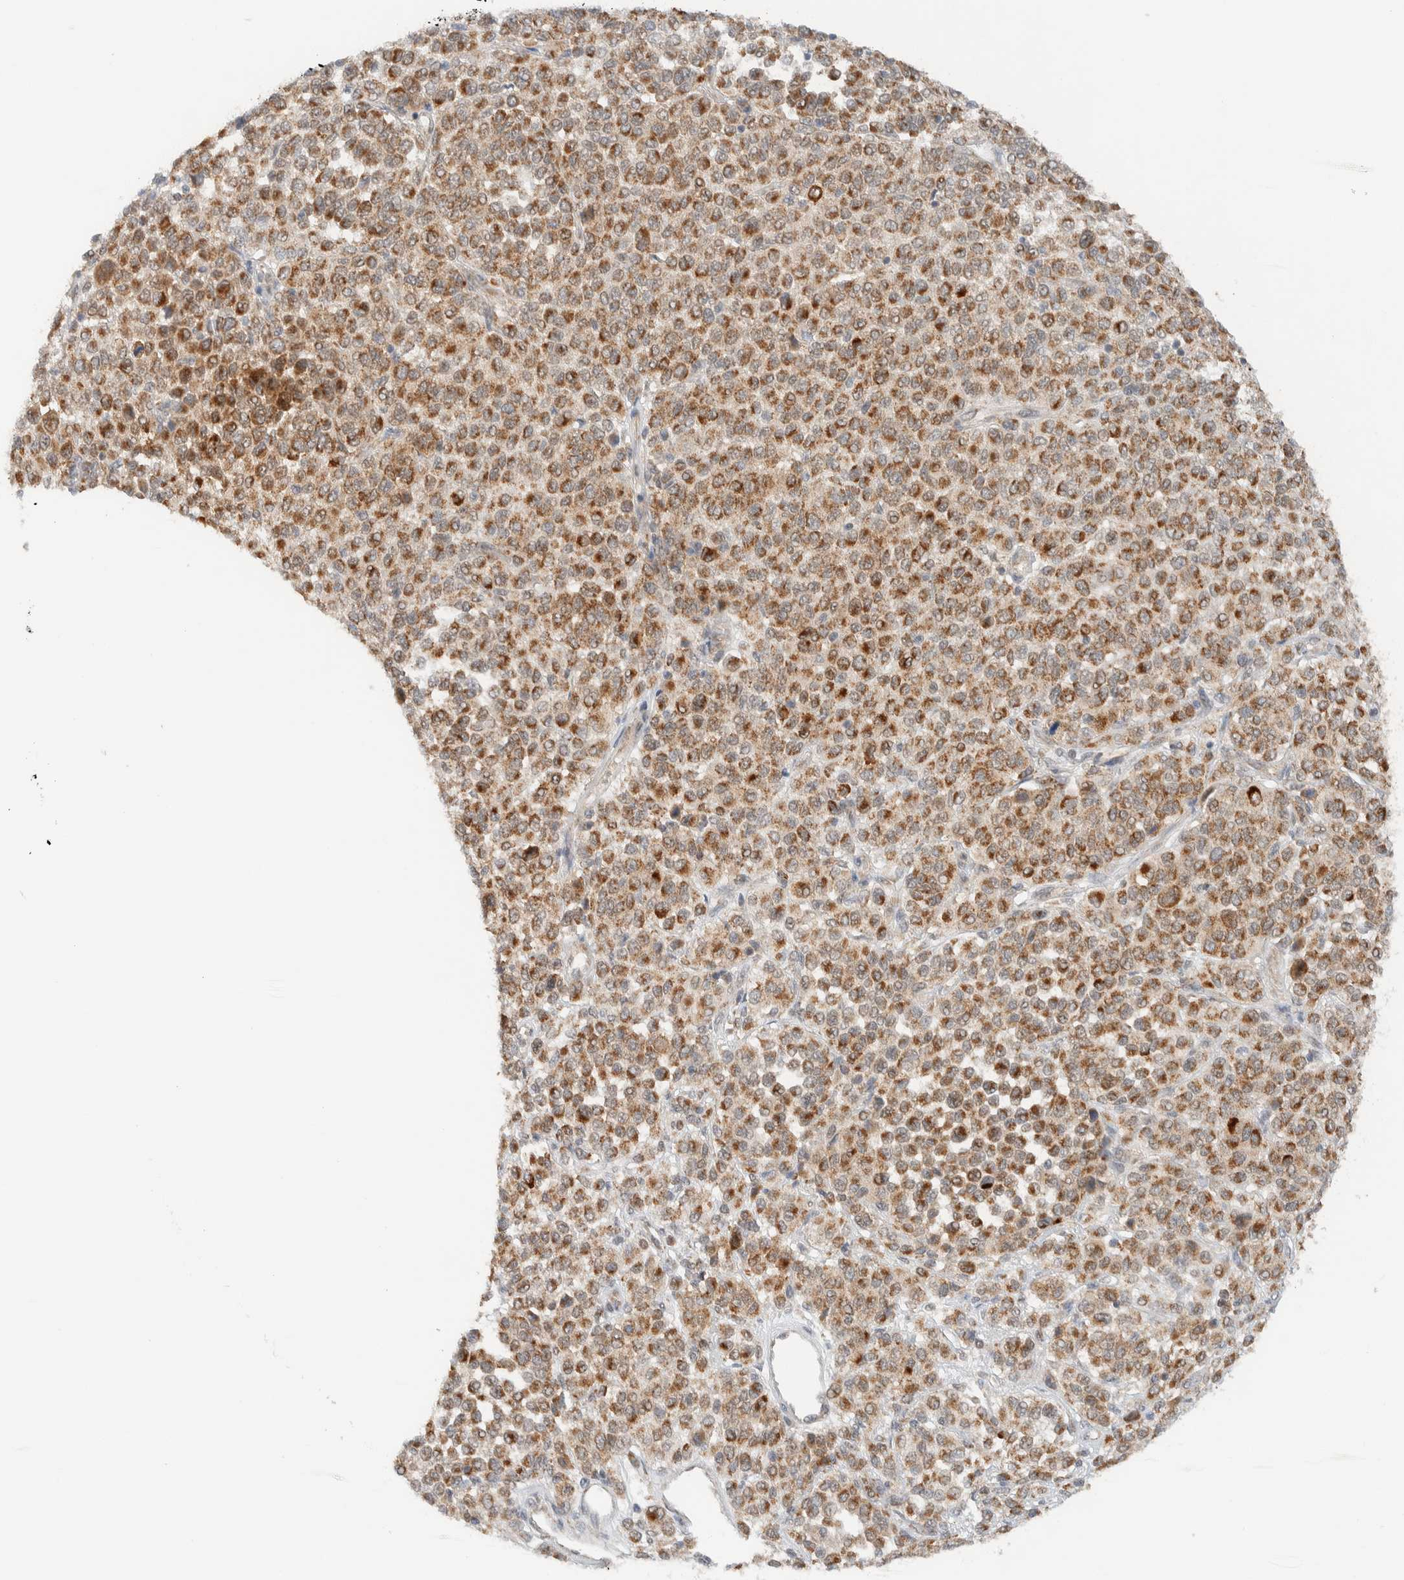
{"staining": {"intensity": "moderate", "quantity": ">75%", "location": "cytoplasmic/membranous"}, "tissue": "melanoma", "cell_type": "Tumor cells", "image_type": "cancer", "snomed": [{"axis": "morphology", "description": "Malignant melanoma, Metastatic site"}, {"axis": "topography", "description": "Pancreas"}], "caption": "Immunohistochemistry (IHC) histopathology image of neoplastic tissue: melanoma stained using immunohistochemistry exhibits medium levels of moderate protein expression localized specifically in the cytoplasmic/membranous of tumor cells, appearing as a cytoplasmic/membranous brown color.", "gene": "MRPL41", "patient": {"sex": "female", "age": 30}}